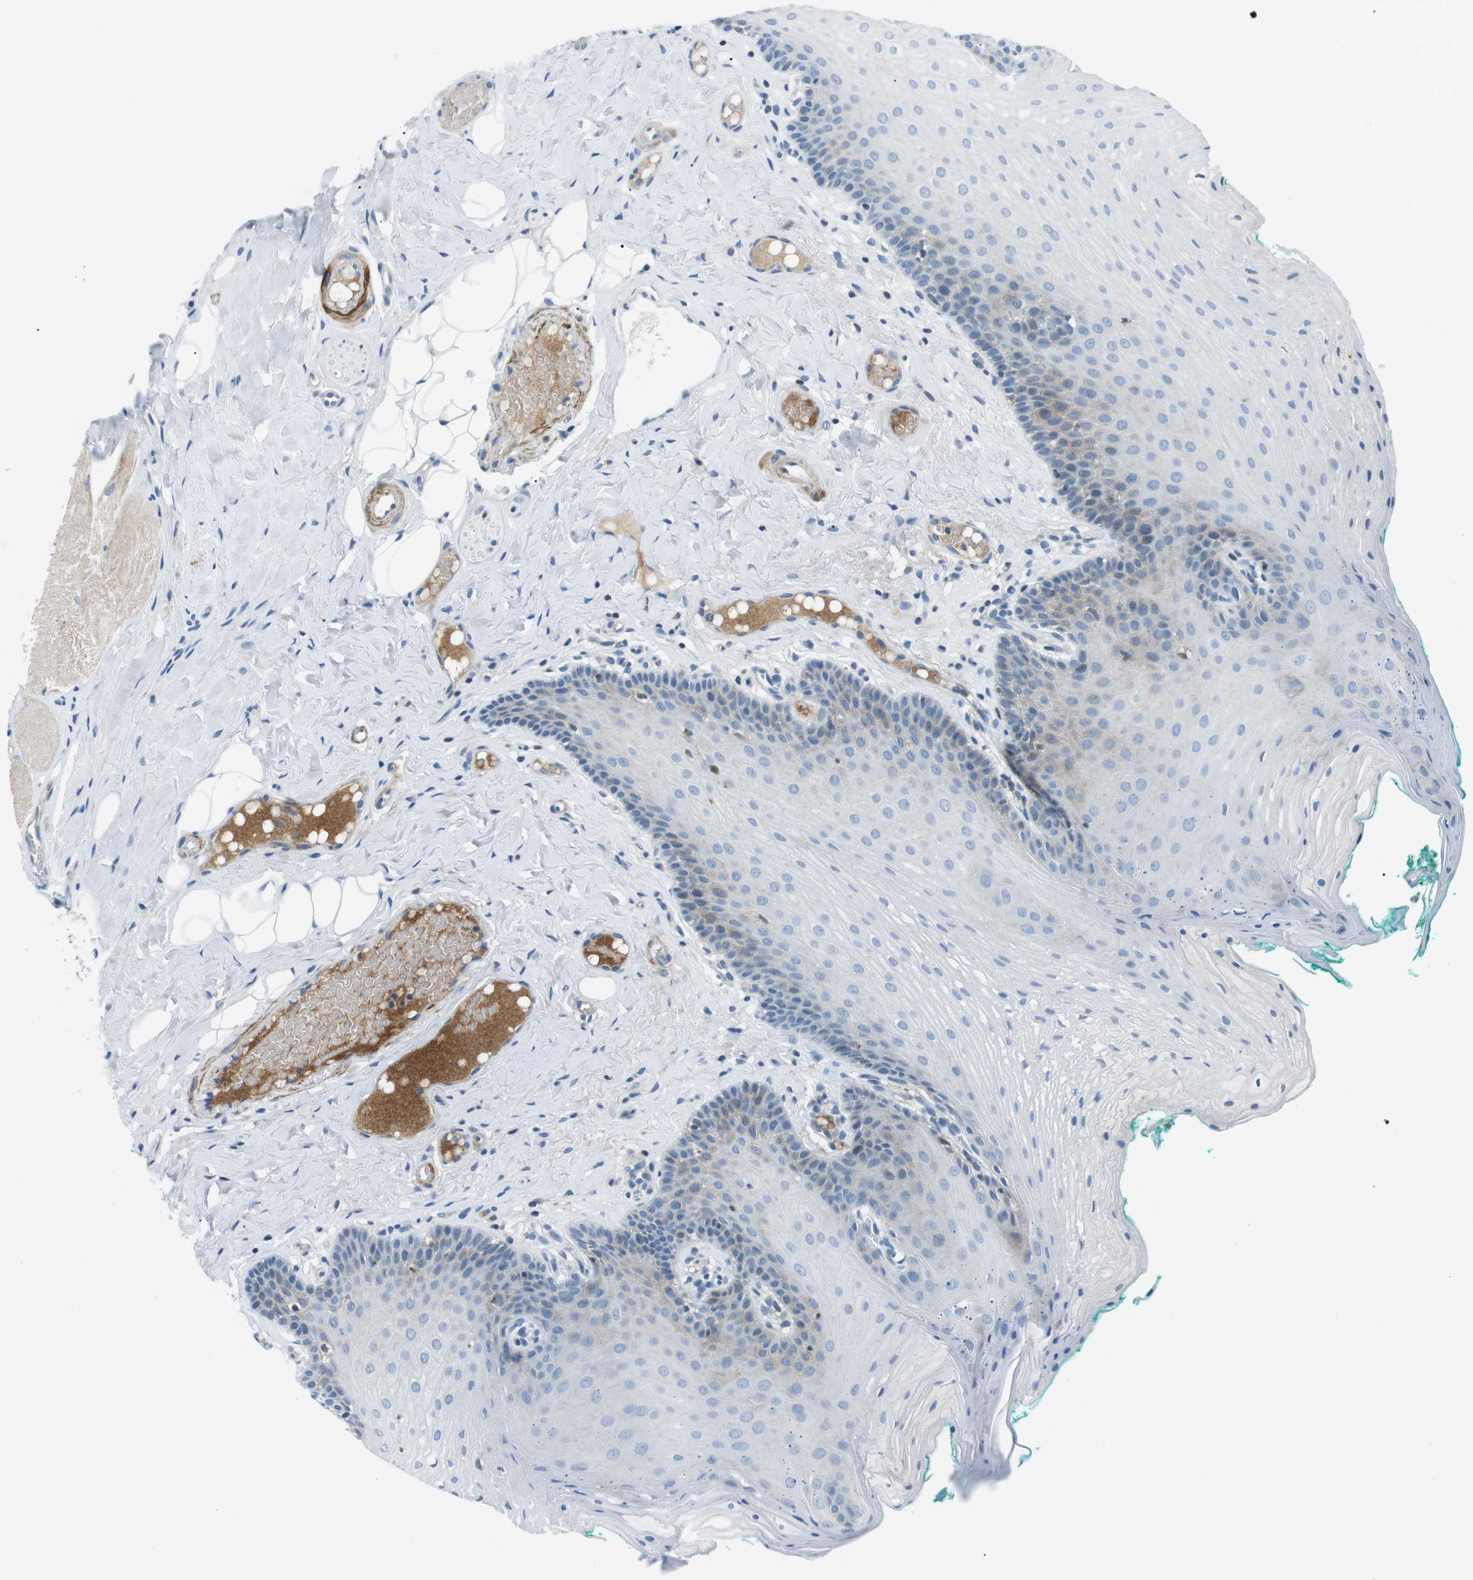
{"staining": {"intensity": "weak", "quantity": "<25%", "location": "cytoplasmic/membranous"}, "tissue": "oral mucosa", "cell_type": "Squamous epithelial cells", "image_type": "normal", "snomed": [{"axis": "morphology", "description": "Normal tissue, NOS"}, {"axis": "topography", "description": "Oral tissue"}], "caption": "Squamous epithelial cells show no significant staining in unremarkable oral mucosa. Nuclei are stained in blue.", "gene": "ARVCF", "patient": {"sex": "male", "age": 58}}